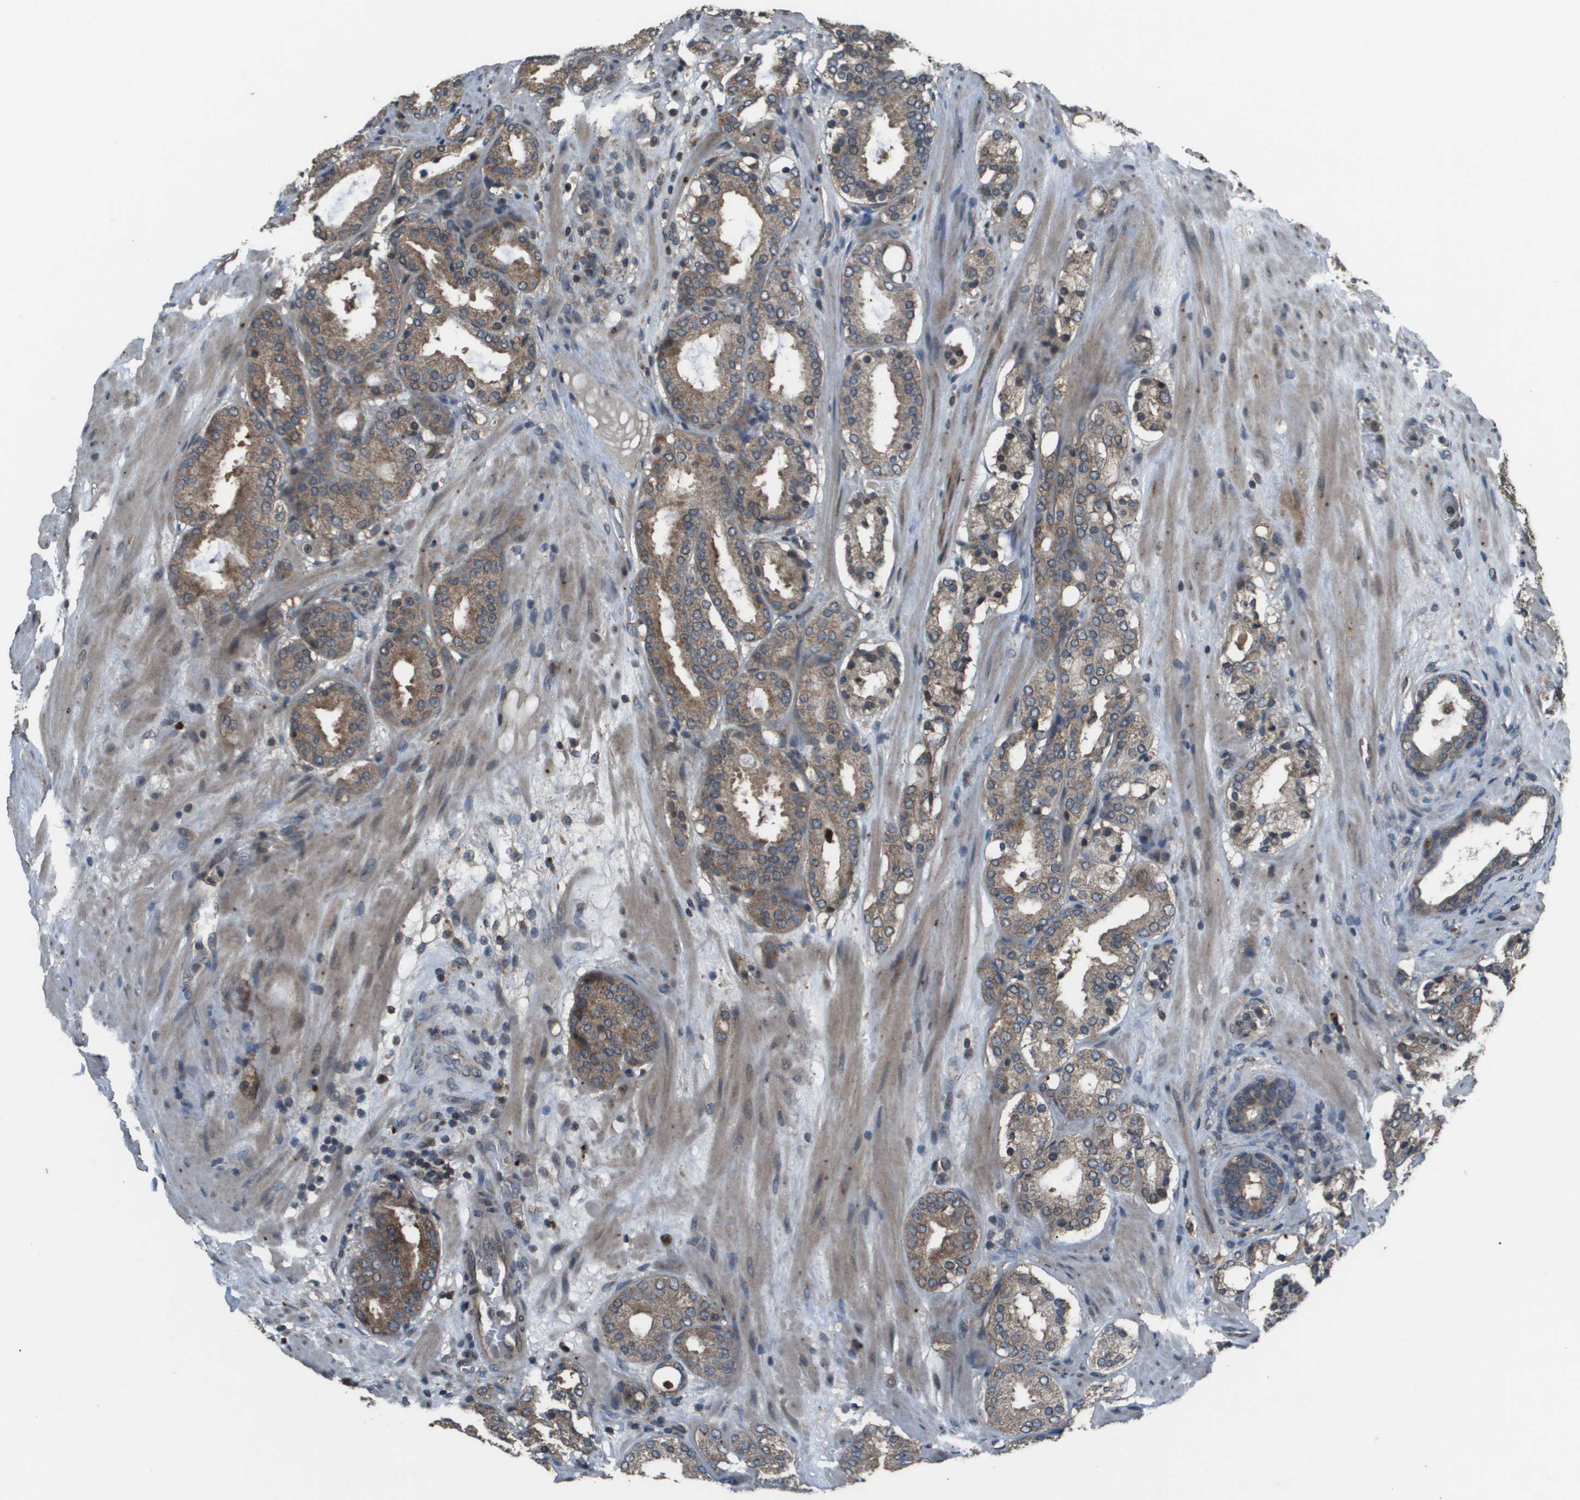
{"staining": {"intensity": "weak", "quantity": ">75%", "location": "cytoplasmic/membranous"}, "tissue": "prostate cancer", "cell_type": "Tumor cells", "image_type": "cancer", "snomed": [{"axis": "morphology", "description": "Adenocarcinoma, Low grade"}, {"axis": "topography", "description": "Prostate"}], "caption": "This is a micrograph of IHC staining of prostate cancer, which shows weak expression in the cytoplasmic/membranous of tumor cells.", "gene": "GOSR2", "patient": {"sex": "male", "age": 69}}